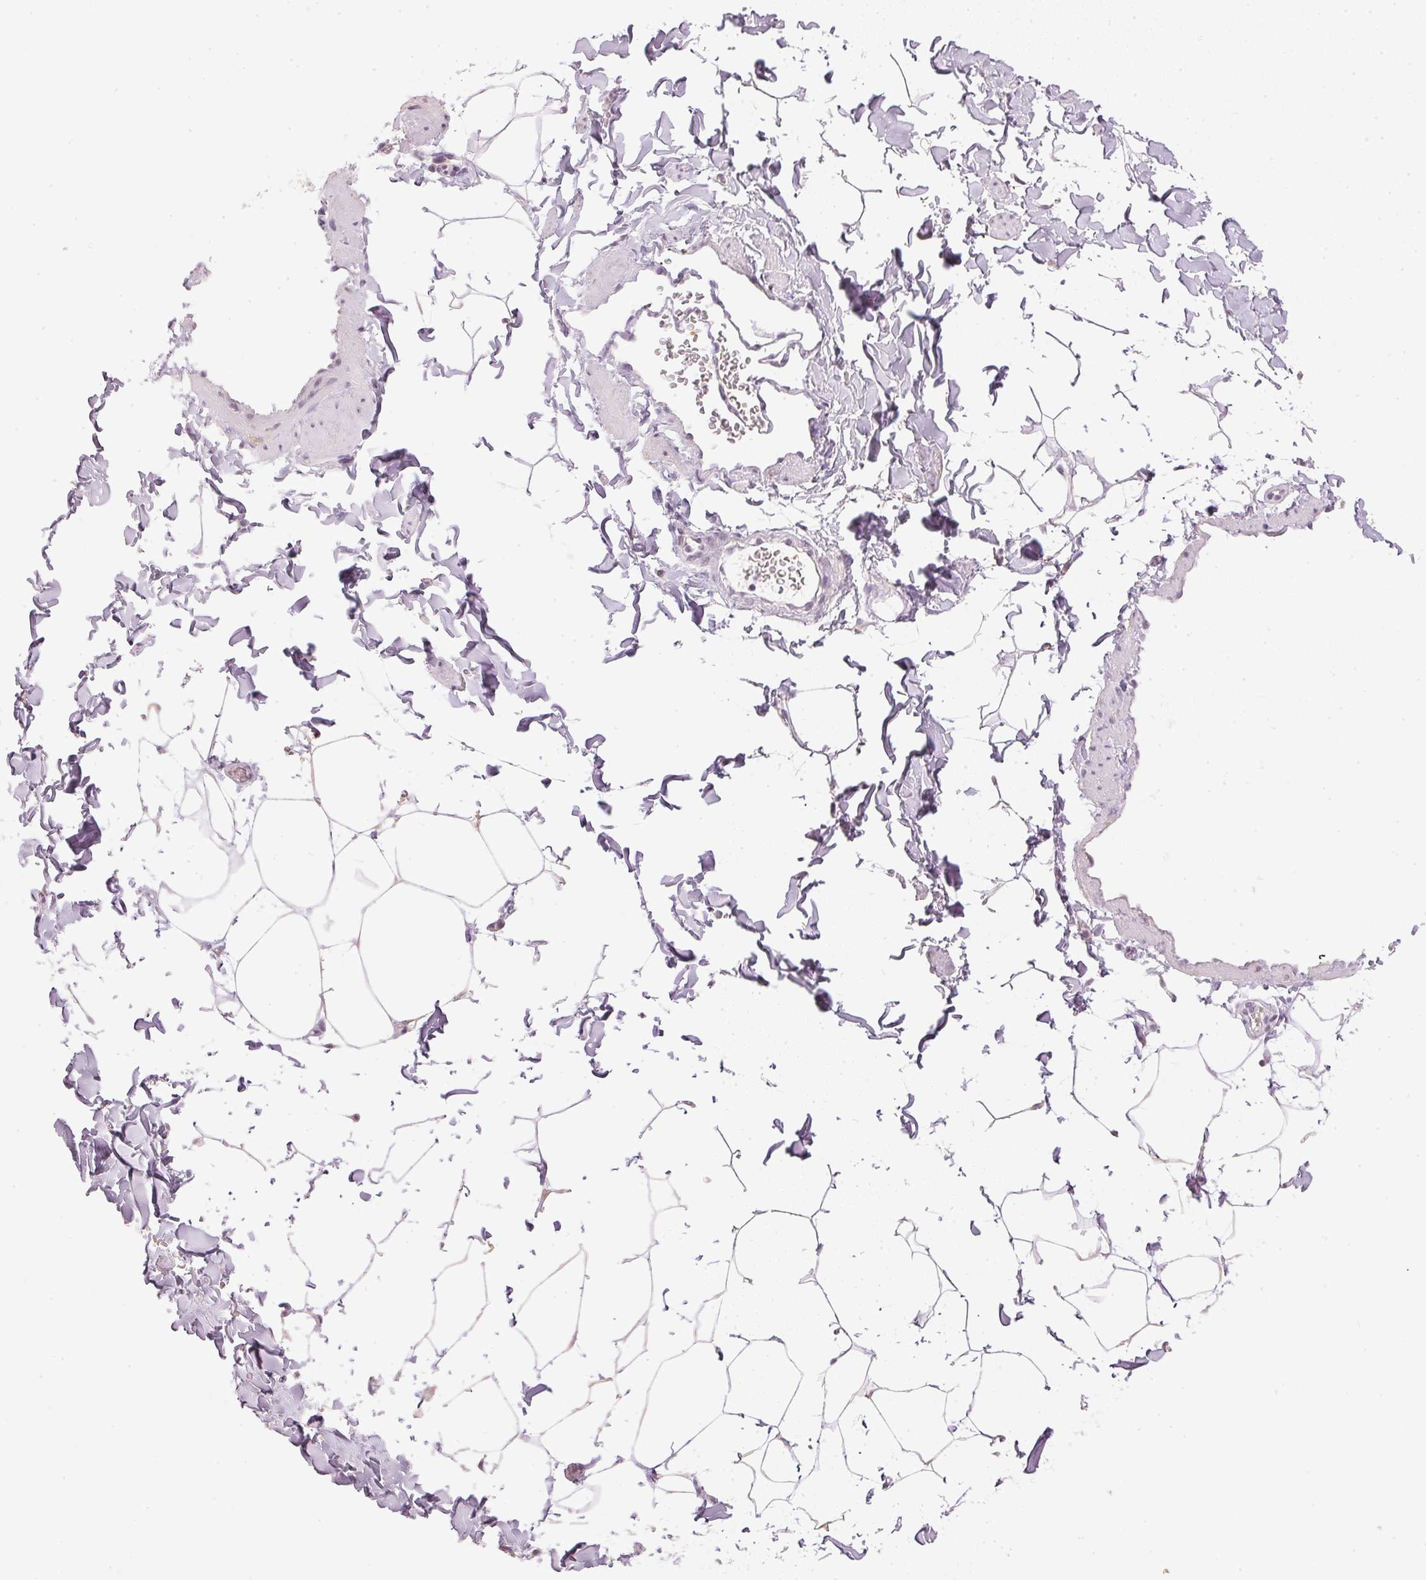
{"staining": {"intensity": "negative", "quantity": "none", "location": "none"}, "tissue": "adipose tissue", "cell_type": "Adipocytes", "image_type": "normal", "snomed": [{"axis": "morphology", "description": "Normal tissue, NOS"}, {"axis": "topography", "description": "Epididymis"}, {"axis": "topography", "description": "Peripheral nerve tissue"}], "caption": "Immunohistochemistry (IHC) of unremarkable adipose tissue displays no staining in adipocytes.", "gene": "KPRP", "patient": {"sex": "male", "age": 32}}